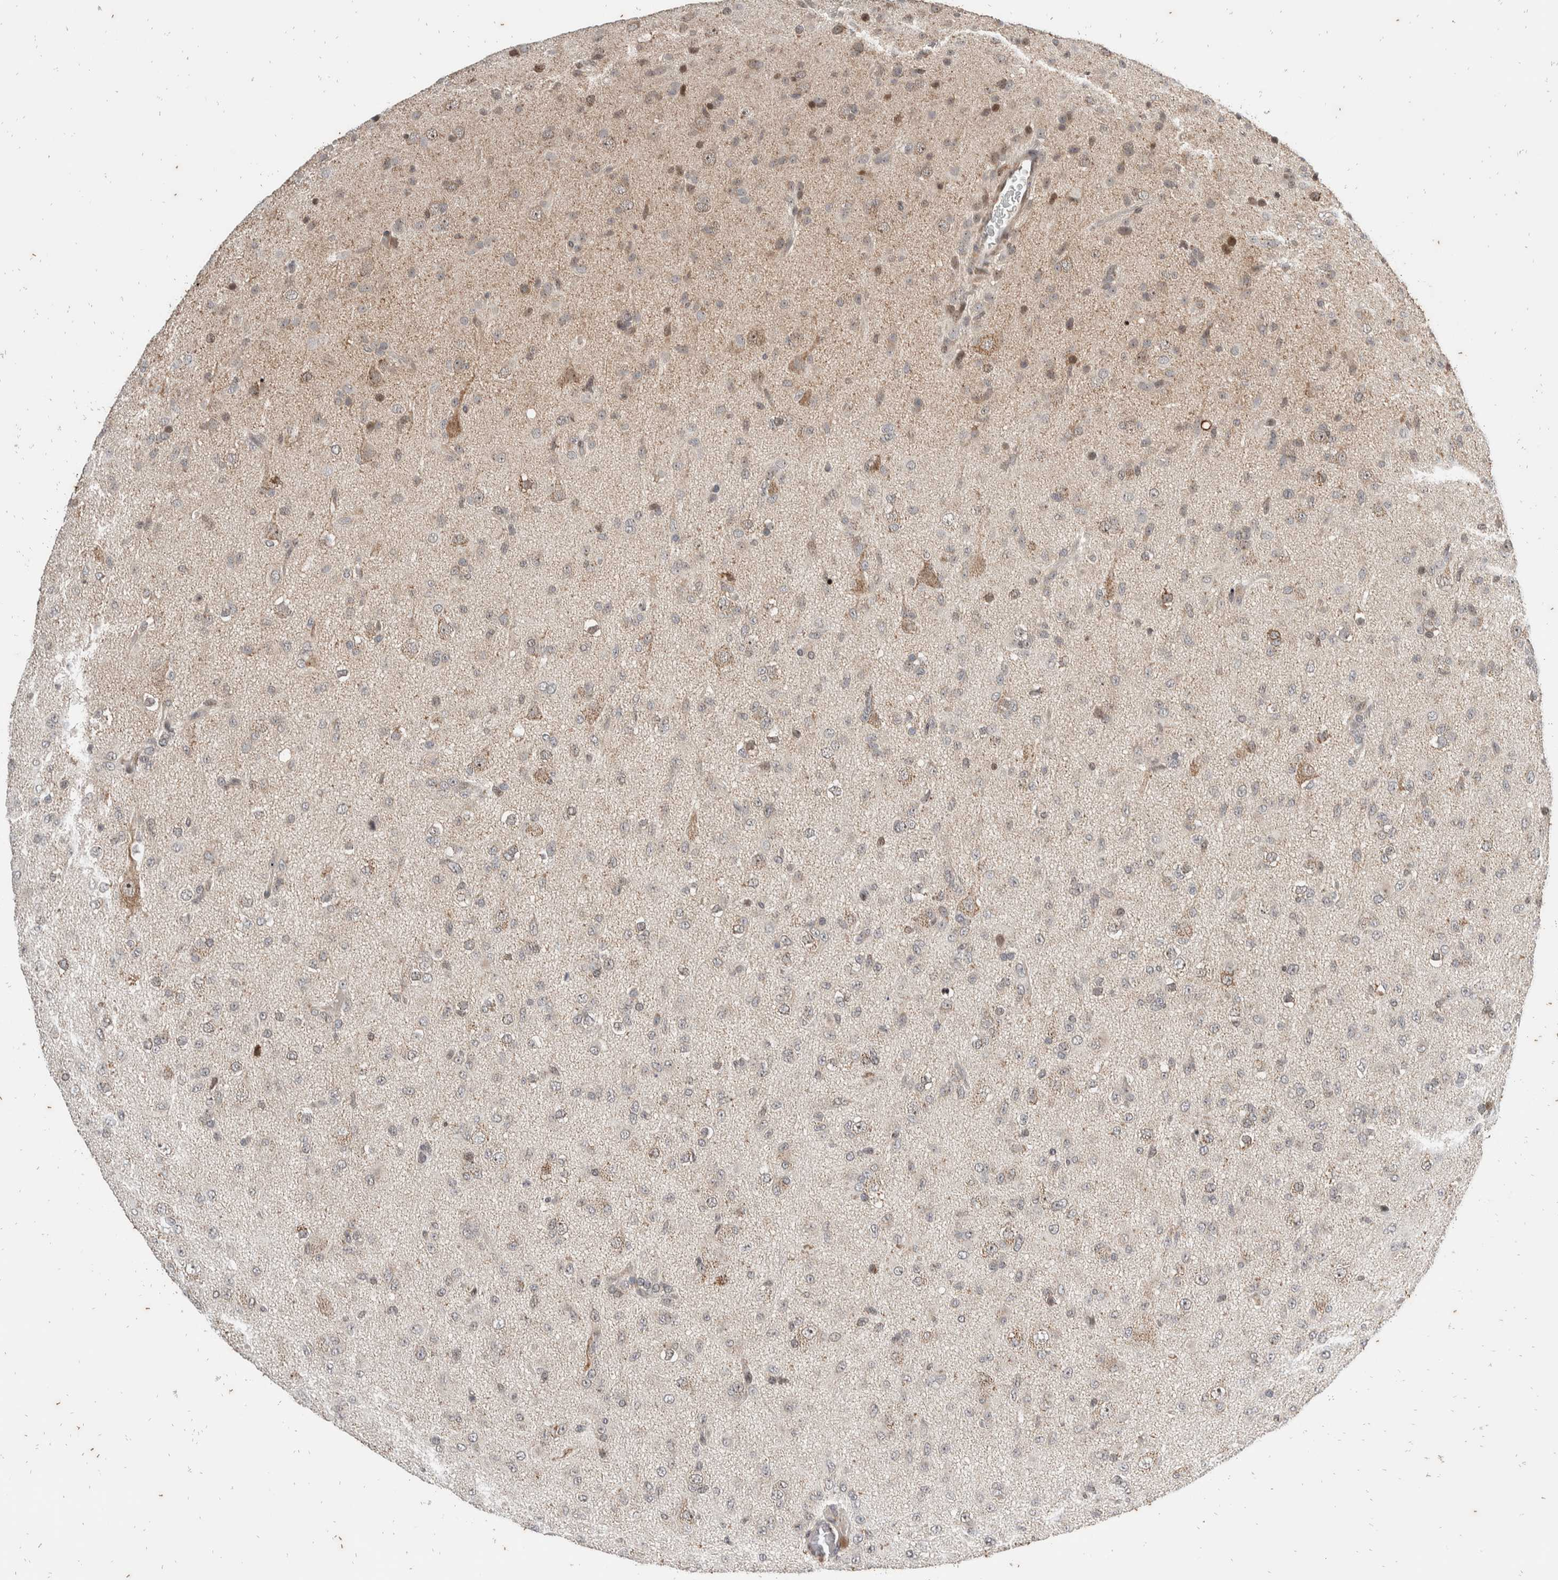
{"staining": {"intensity": "weak", "quantity": "<25%", "location": "cytoplasmic/membranous,nuclear"}, "tissue": "glioma", "cell_type": "Tumor cells", "image_type": "cancer", "snomed": [{"axis": "morphology", "description": "Glioma, malignant, Low grade"}, {"axis": "topography", "description": "Brain"}], "caption": "The photomicrograph exhibits no significant positivity in tumor cells of malignant low-grade glioma.", "gene": "ATXN7L1", "patient": {"sex": "male", "age": 65}}